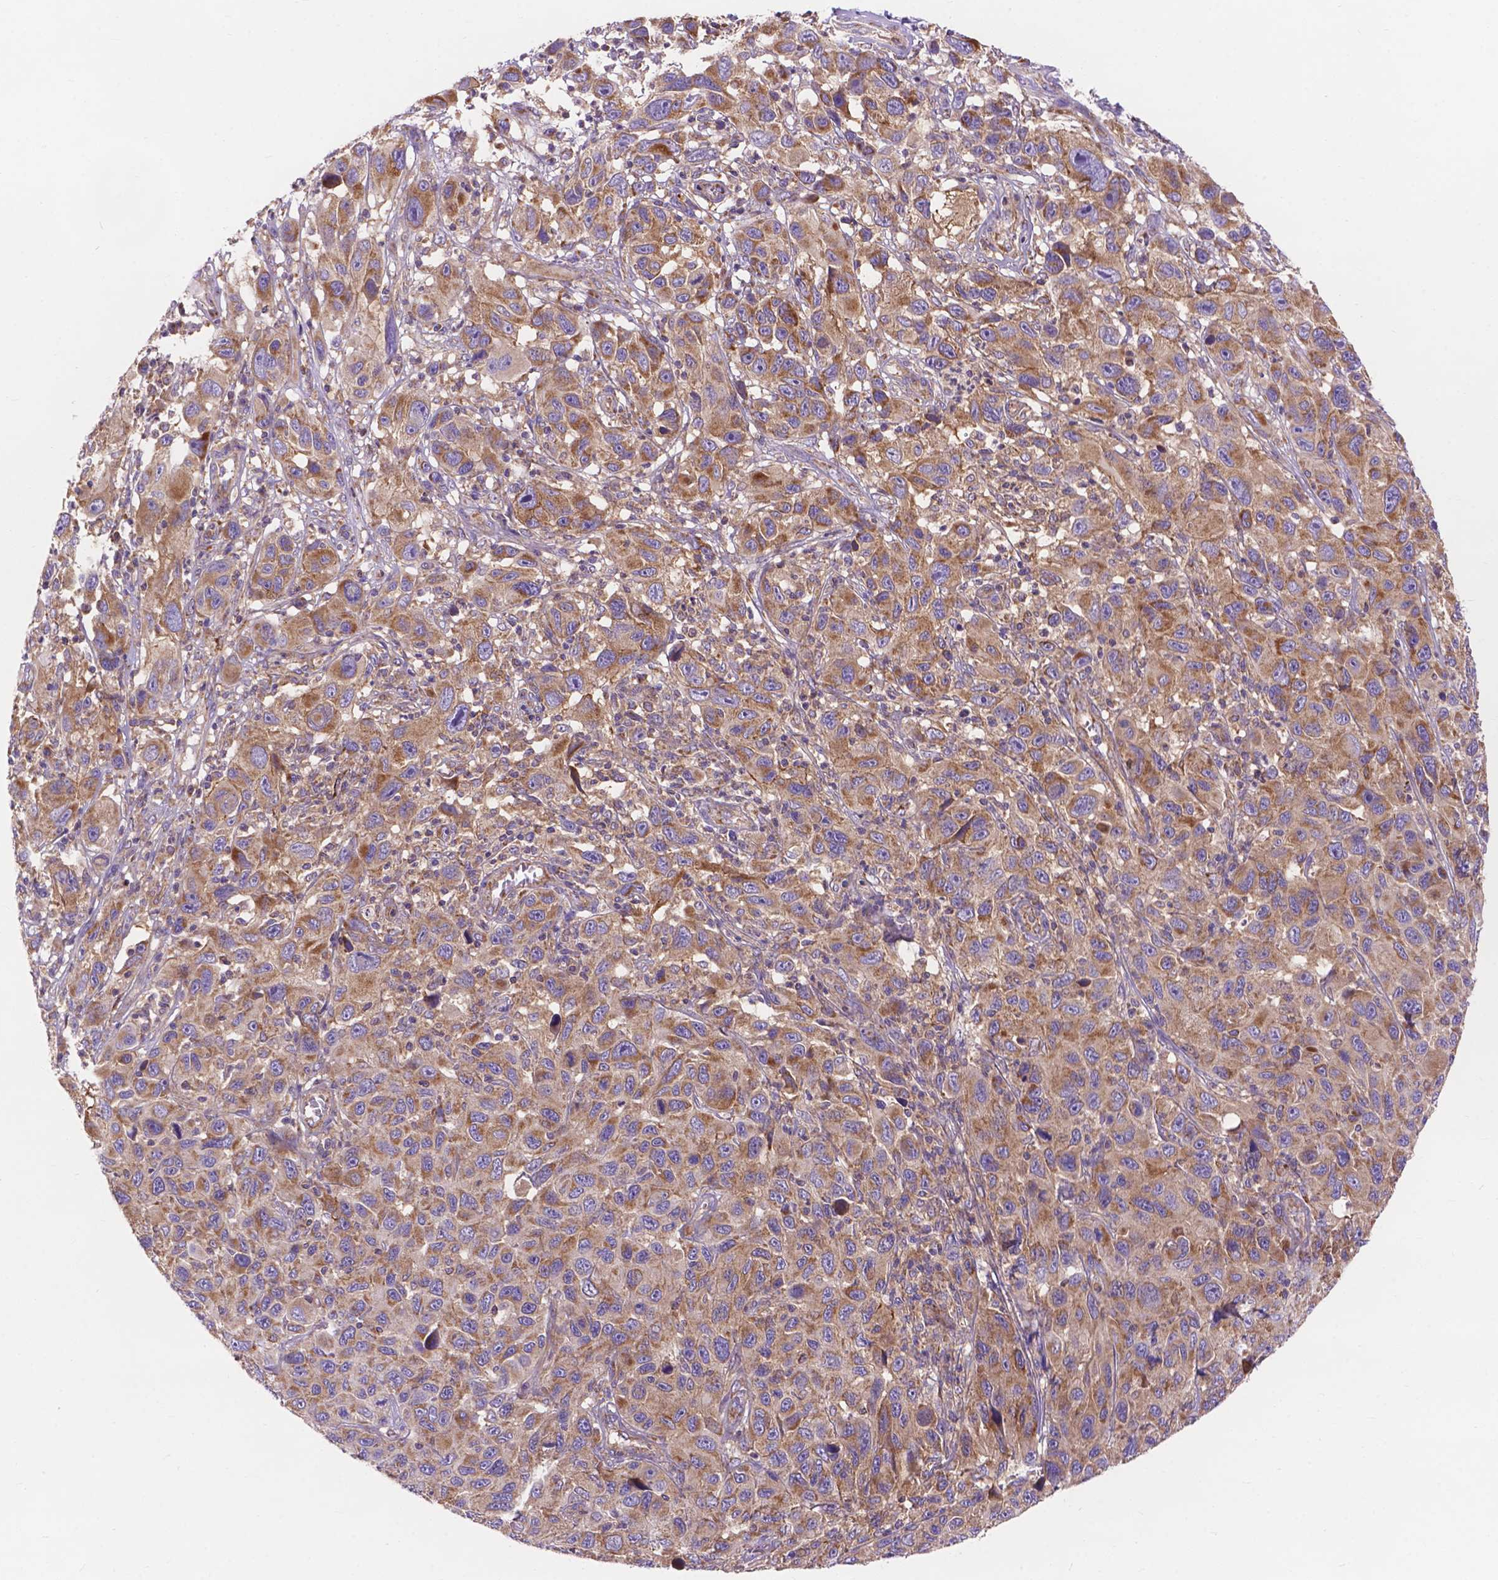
{"staining": {"intensity": "moderate", "quantity": ">75%", "location": "cytoplasmic/membranous"}, "tissue": "melanoma", "cell_type": "Tumor cells", "image_type": "cancer", "snomed": [{"axis": "morphology", "description": "Malignant melanoma, NOS"}, {"axis": "topography", "description": "Skin"}], "caption": "Protein staining demonstrates moderate cytoplasmic/membranous positivity in approximately >75% of tumor cells in malignant melanoma. (IHC, brightfield microscopy, high magnification).", "gene": "AK3", "patient": {"sex": "male", "age": 53}}